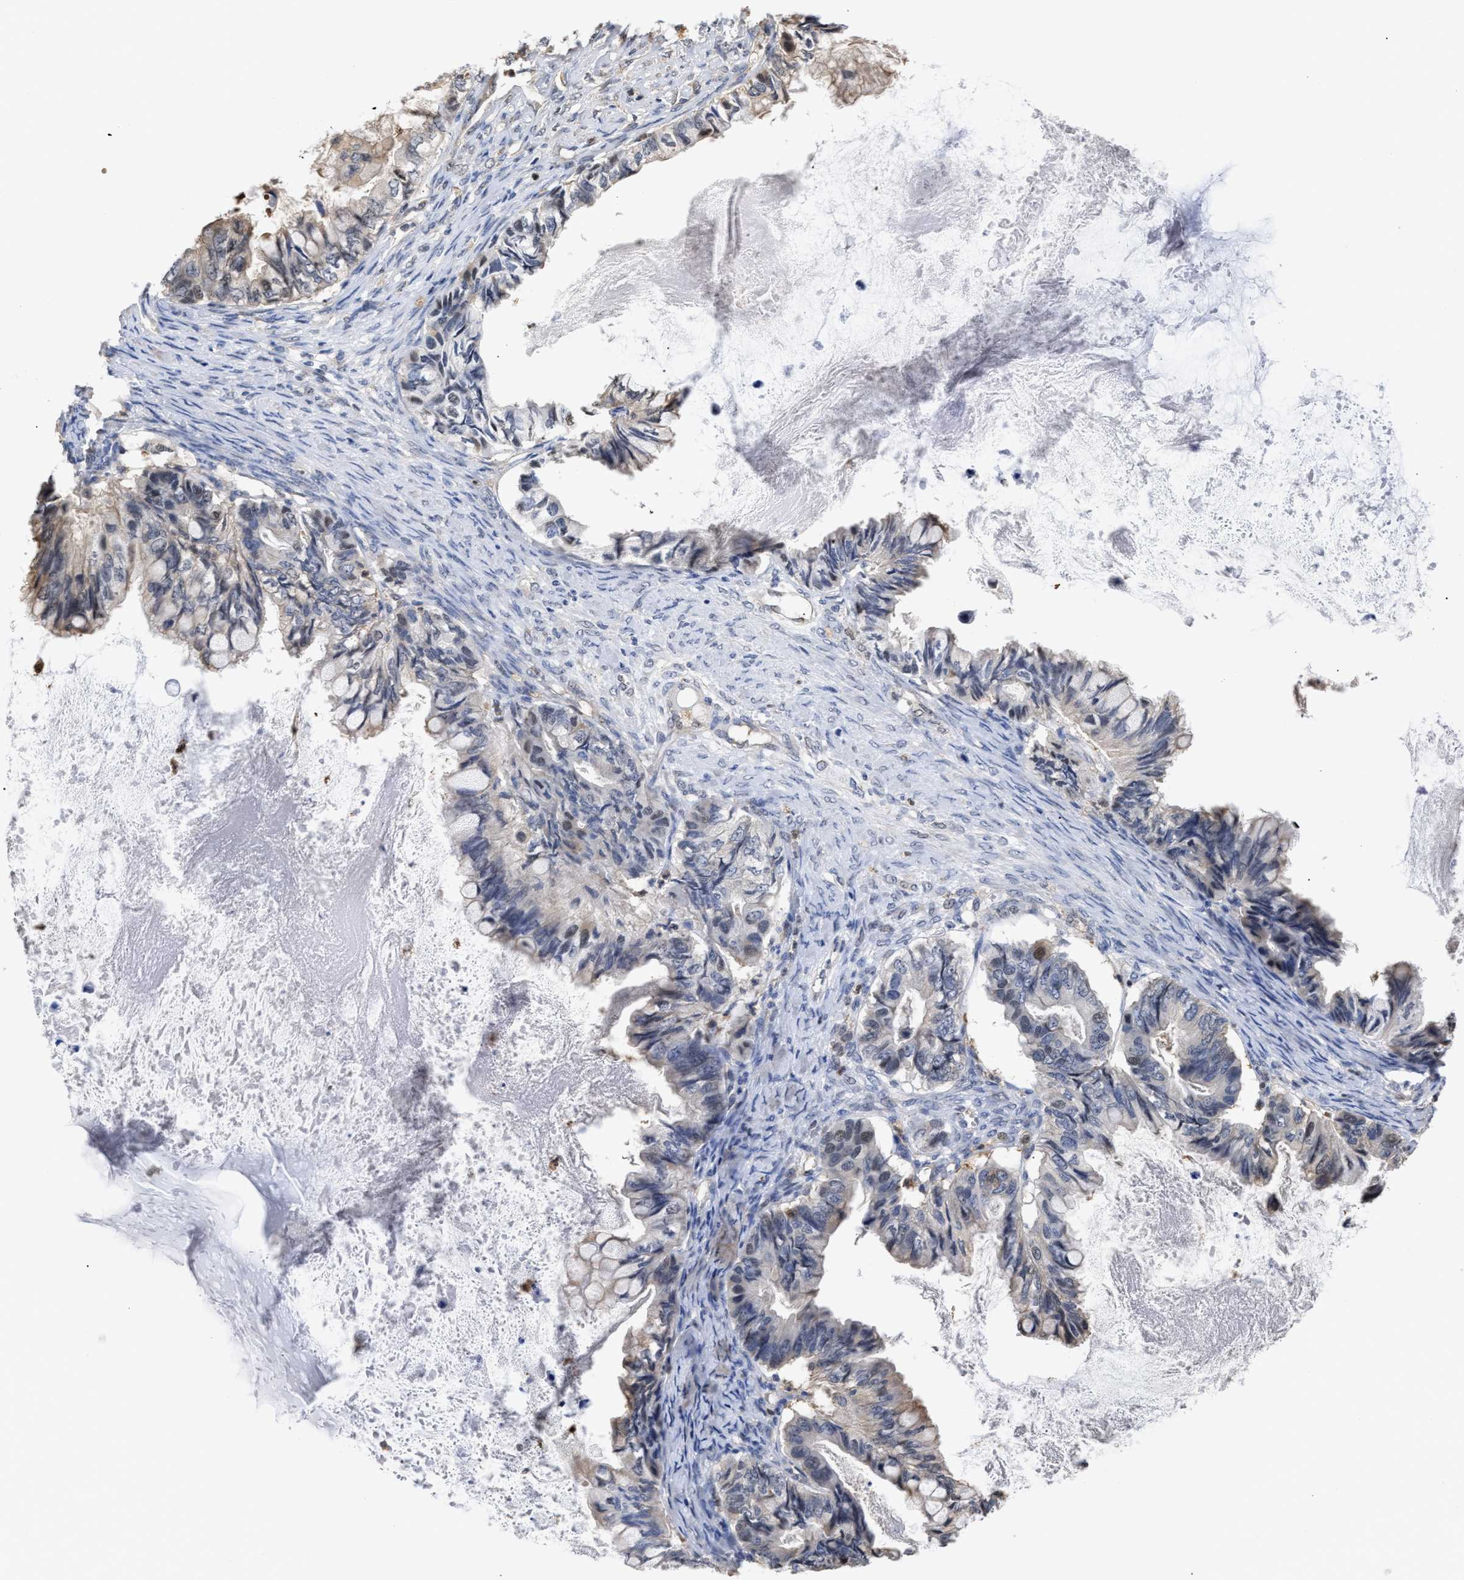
{"staining": {"intensity": "weak", "quantity": "<25%", "location": "cytoplasmic/membranous"}, "tissue": "ovarian cancer", "cell_type": "Tumor cells", "image_type": "cancer", "snomed": [{"axis": "morphology", "description": "Cystadenocarcinoma, mucinous, NOS"}, {"axis": "topography", "description": "Ovary"}], "caption": "Immunohistochemistry (IHC) of ovarian cancer demonstrates no positivity in tumor cells.", "gene": "KLHDC1", "patient": {"sex": "female", "age": 80}}